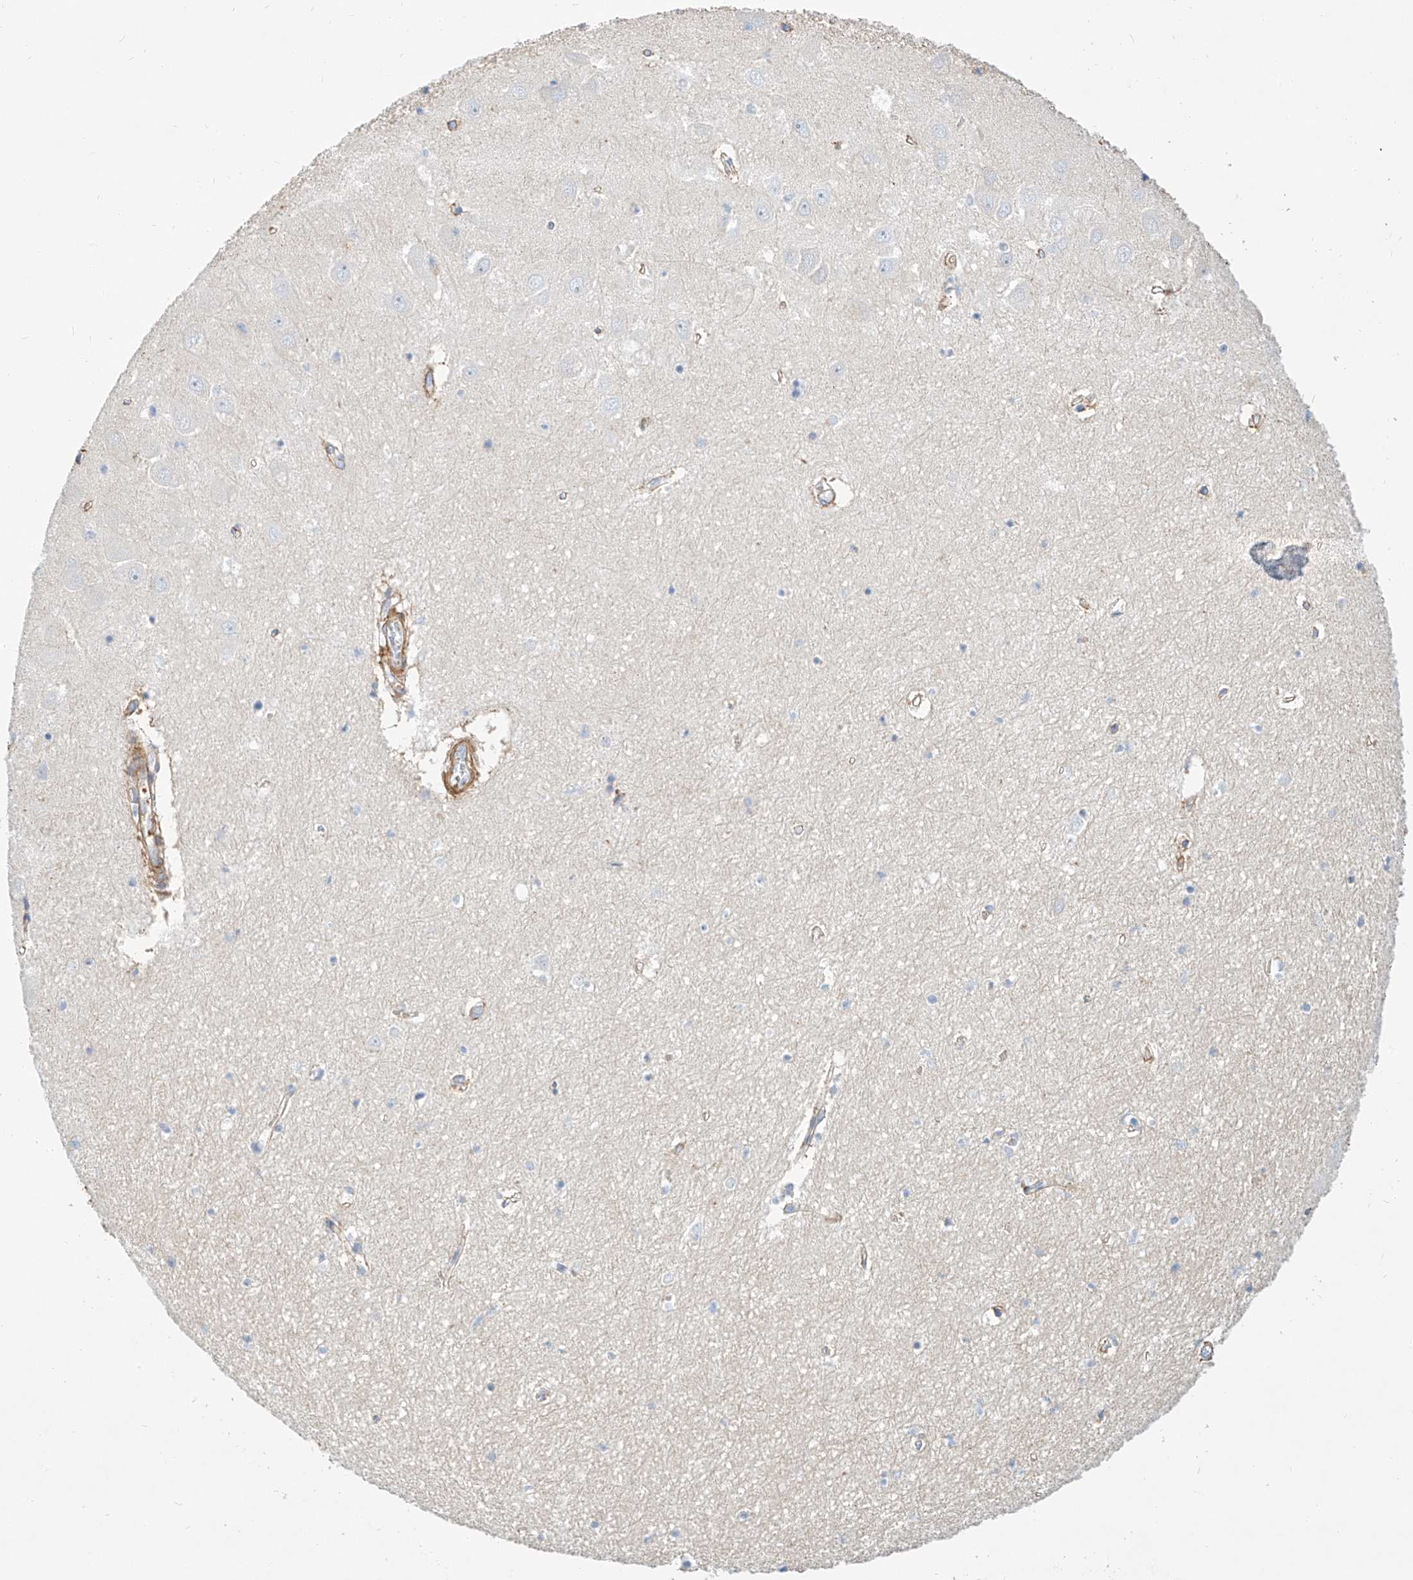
{"staining": {"intensity": "negative", "quantity": "none", "location": "none"}, "tissue": "hippocampus", "cell_type": "Glial cells", "image_type": "normal", "snomed": [{"axis": "morphology", "description": "Normal tissue, NOS"}, {"axis": "topography", "description": "Hippocampus"}], "caption": "DAB (3,3'-diaminobenzidine) immunohistochemical staining of normal hippocampus exhibits no significant positivity in glial cells.", "gene": "KCNH5", "patient": {"sex": "female", "age": 64}}